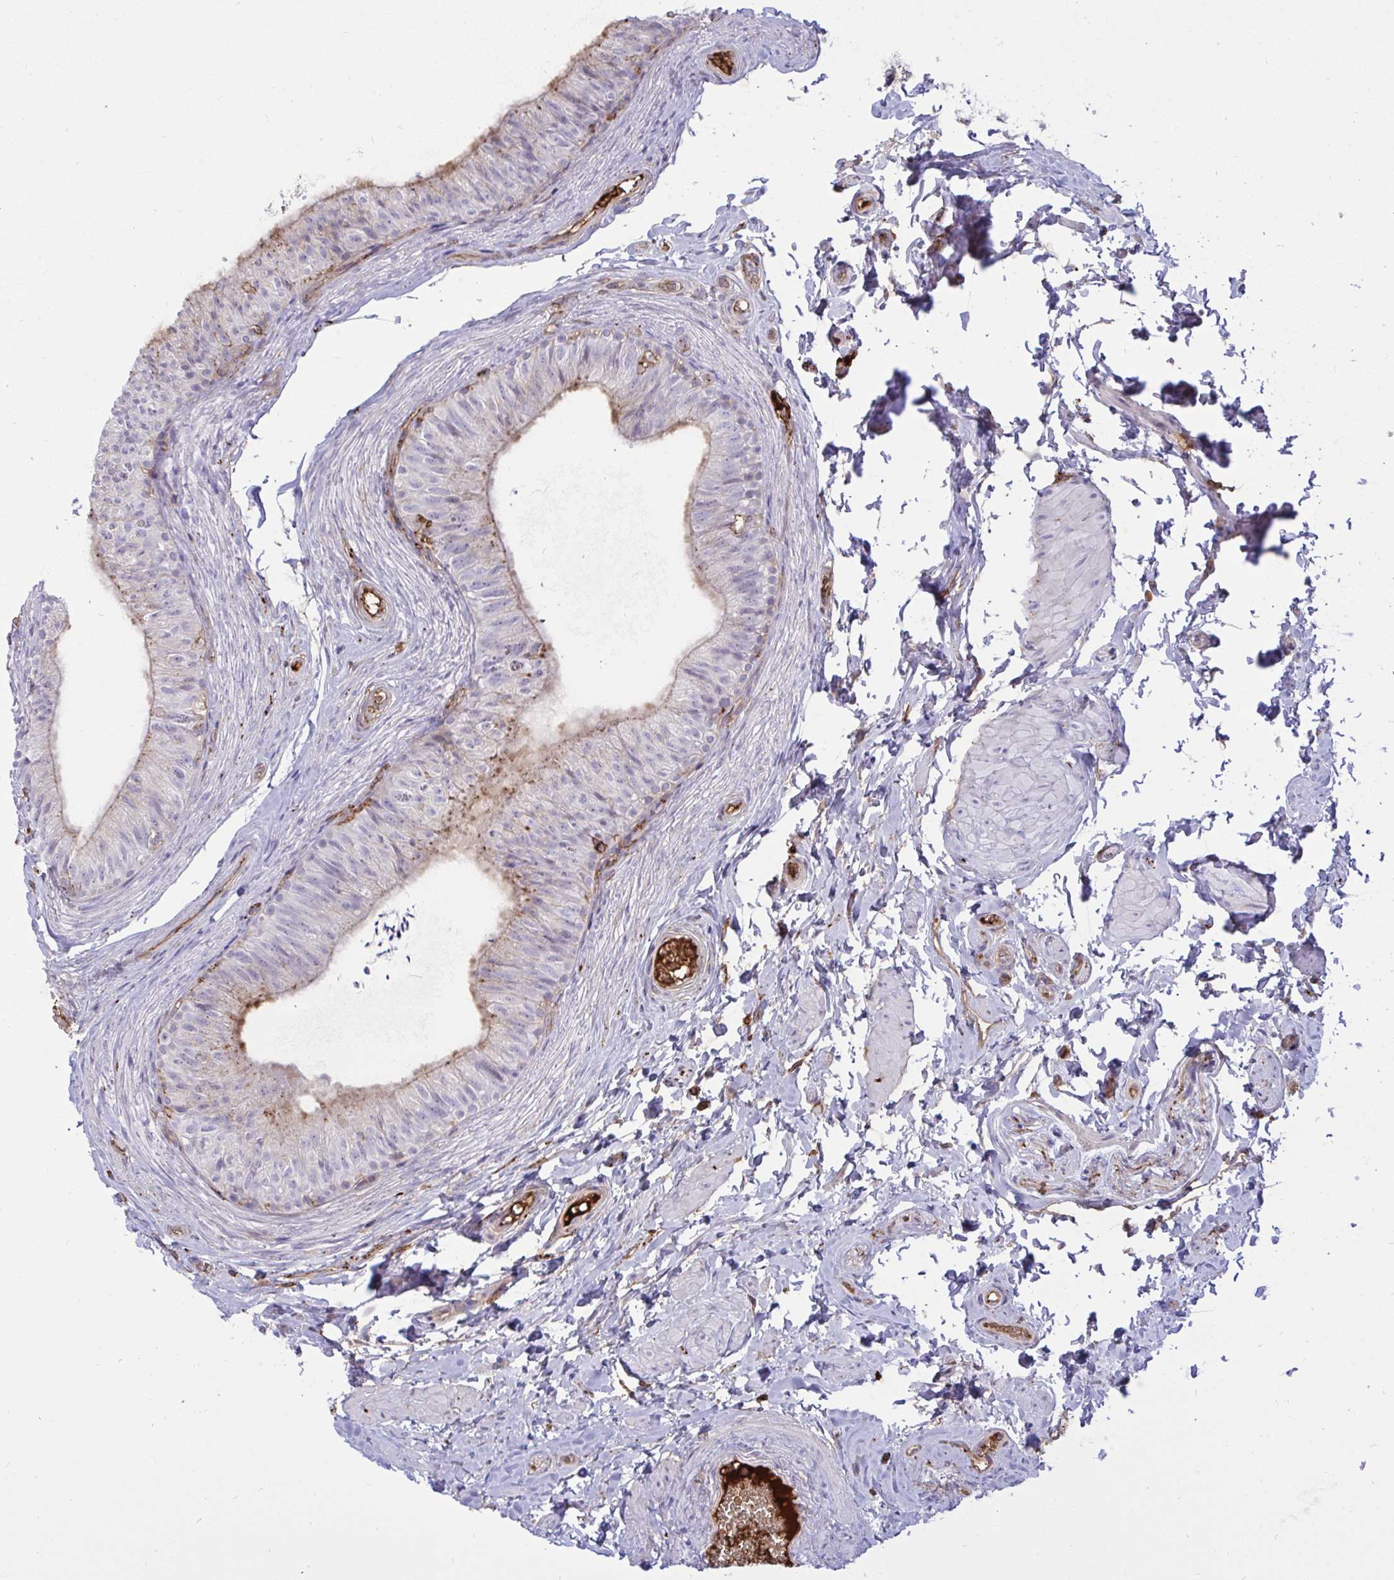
{"staining": {"intensity": "moderate", "quantity": "<25%", "location": "cytoplasmic/membranous"}, "tissue": "epididymis", "cell_type": "Glandular cells", "image_type": "normal", "snomed": [{"axis": "morphology", "description": "Normal tissue, NOS"}, {"axis": "topography", "description": "Epididymis, spermatic cord, NOS"}, {"axis": "topography", "description": "Epididymis"}, {"axis": "topography", "description": "Peripheral nerve tissue"}], "caption": "The image reveals a brown stain indicating the presence of a protein in the cytoplasmic/membranous of glandular cells in epididymis.", "gene": "F2", "patient": {"sex": "male", "age": 29}}